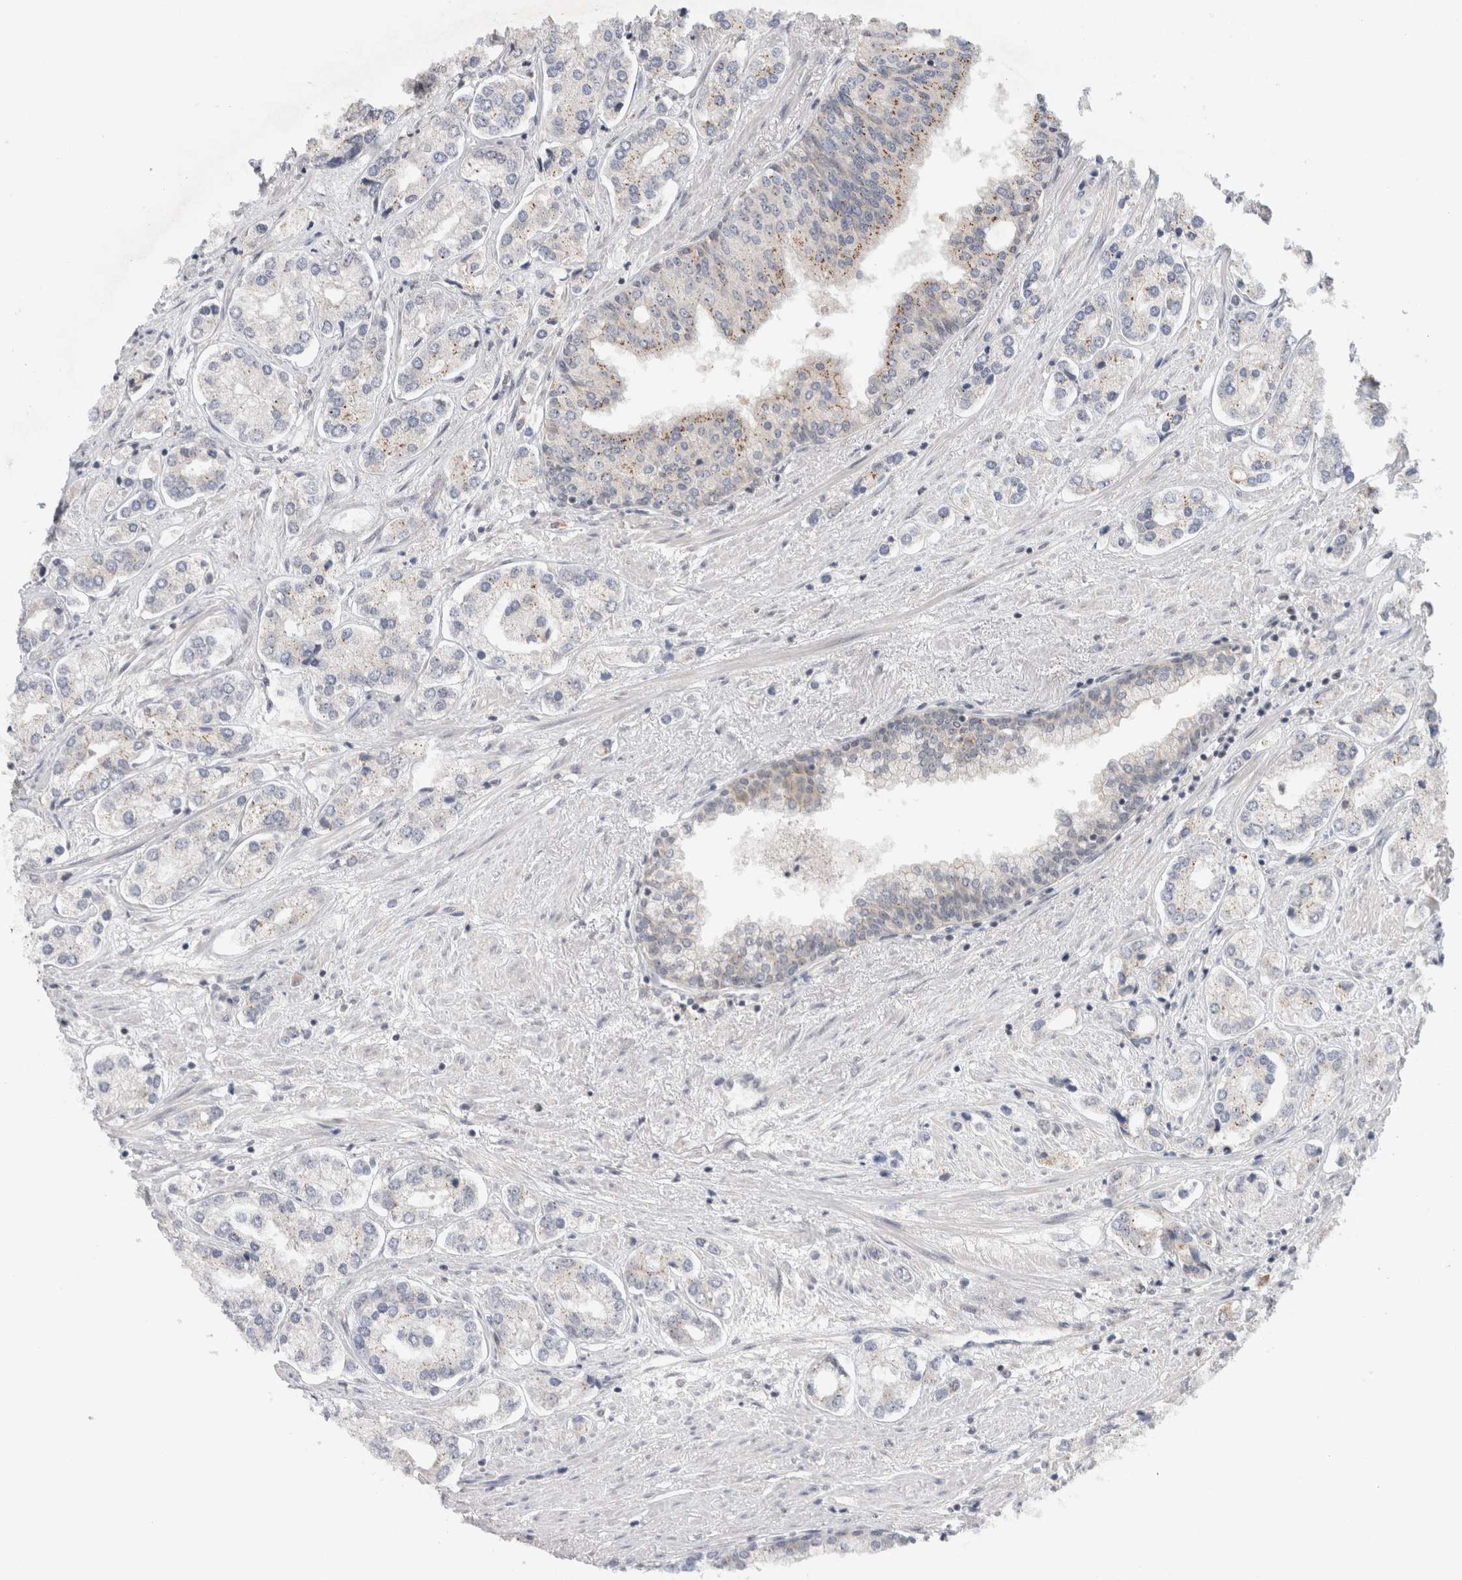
{"staining": {"intensity": "negative", "quantity": "none", "location": "none"}, "tissue": "prostate cancer", "cell_type": "Tumor cells", "image_type": "cancer", "snomed": [{"axis": "morphology", "description": "Adenocarcinoma, High grade"}, {"axis": "topography", "description": "Prostate"}], "caption": "DAB immunohistochemical staining of adenocarcinoma (high-grade) (prostate) exhibits no significant staining in tumor cells.", "gene": "MPHOSPH6", "patient": {"sex": "male", "age": 66}}